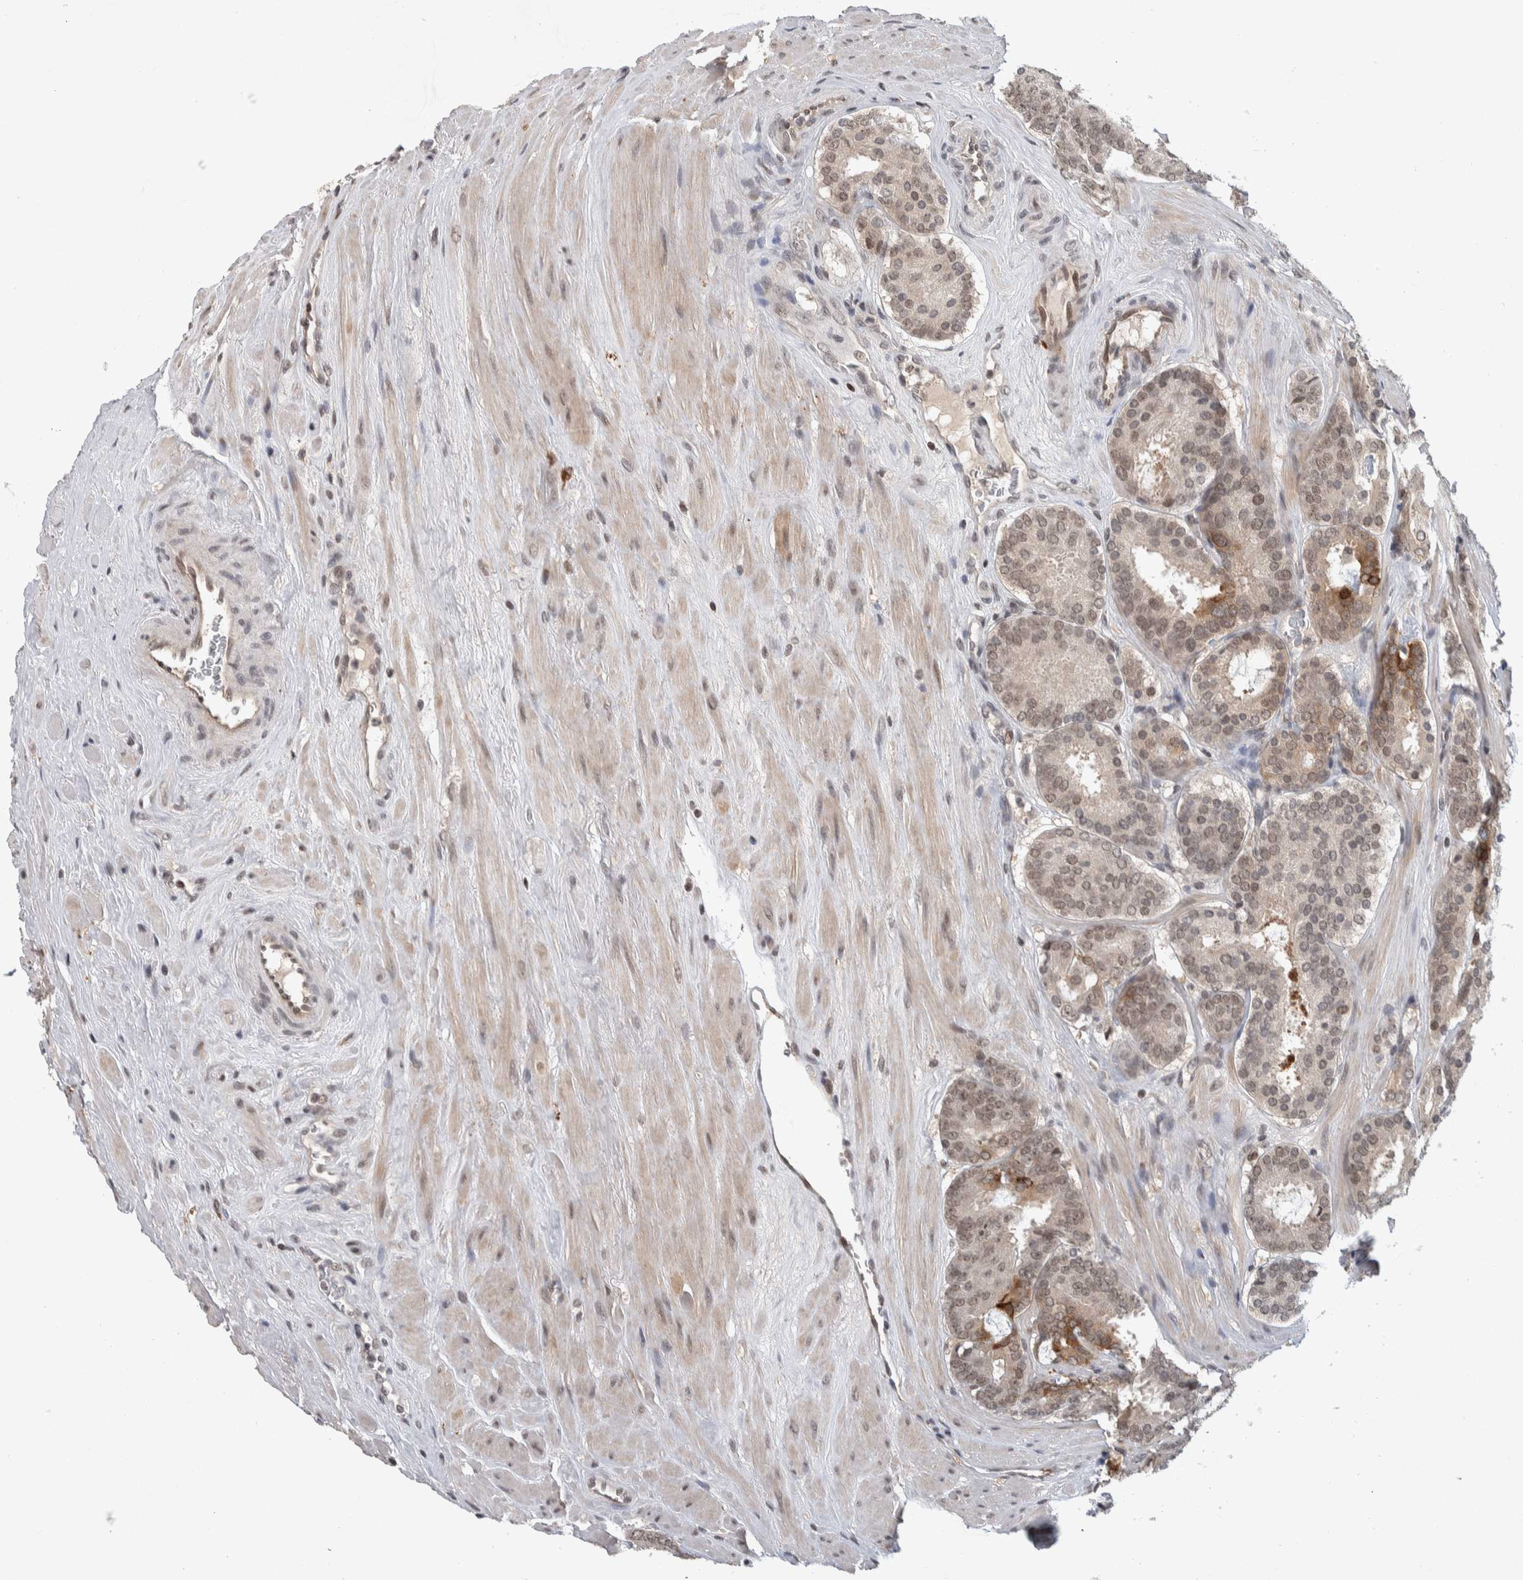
{"staining": {"intensity": "weak", "quantity": ">75%", "location": "cytoplasmic/membranous,nuclear"}, "tissue": "prostate cancer", "cell_type": "Tumor cells", "image_type": "cancer", "snomed": [{"axis": "morphology", "description": "Adenocarcinoma, Low grade"}, {"axis": "topography", "description": "Prostate"}], "caption": "IHC image of neoplastic tissue: prostate low-grade adenocarcinoma stained using IHC shows low levels of weak protein expression localized specifically in the cytoplasmic/membranous and nuclear of tumor cells, appearing as a cytoplasmic/membranous and nuclear brown color.", "gene": "ZSCAN21", "patient": {"sex": "male", "age": 69}}